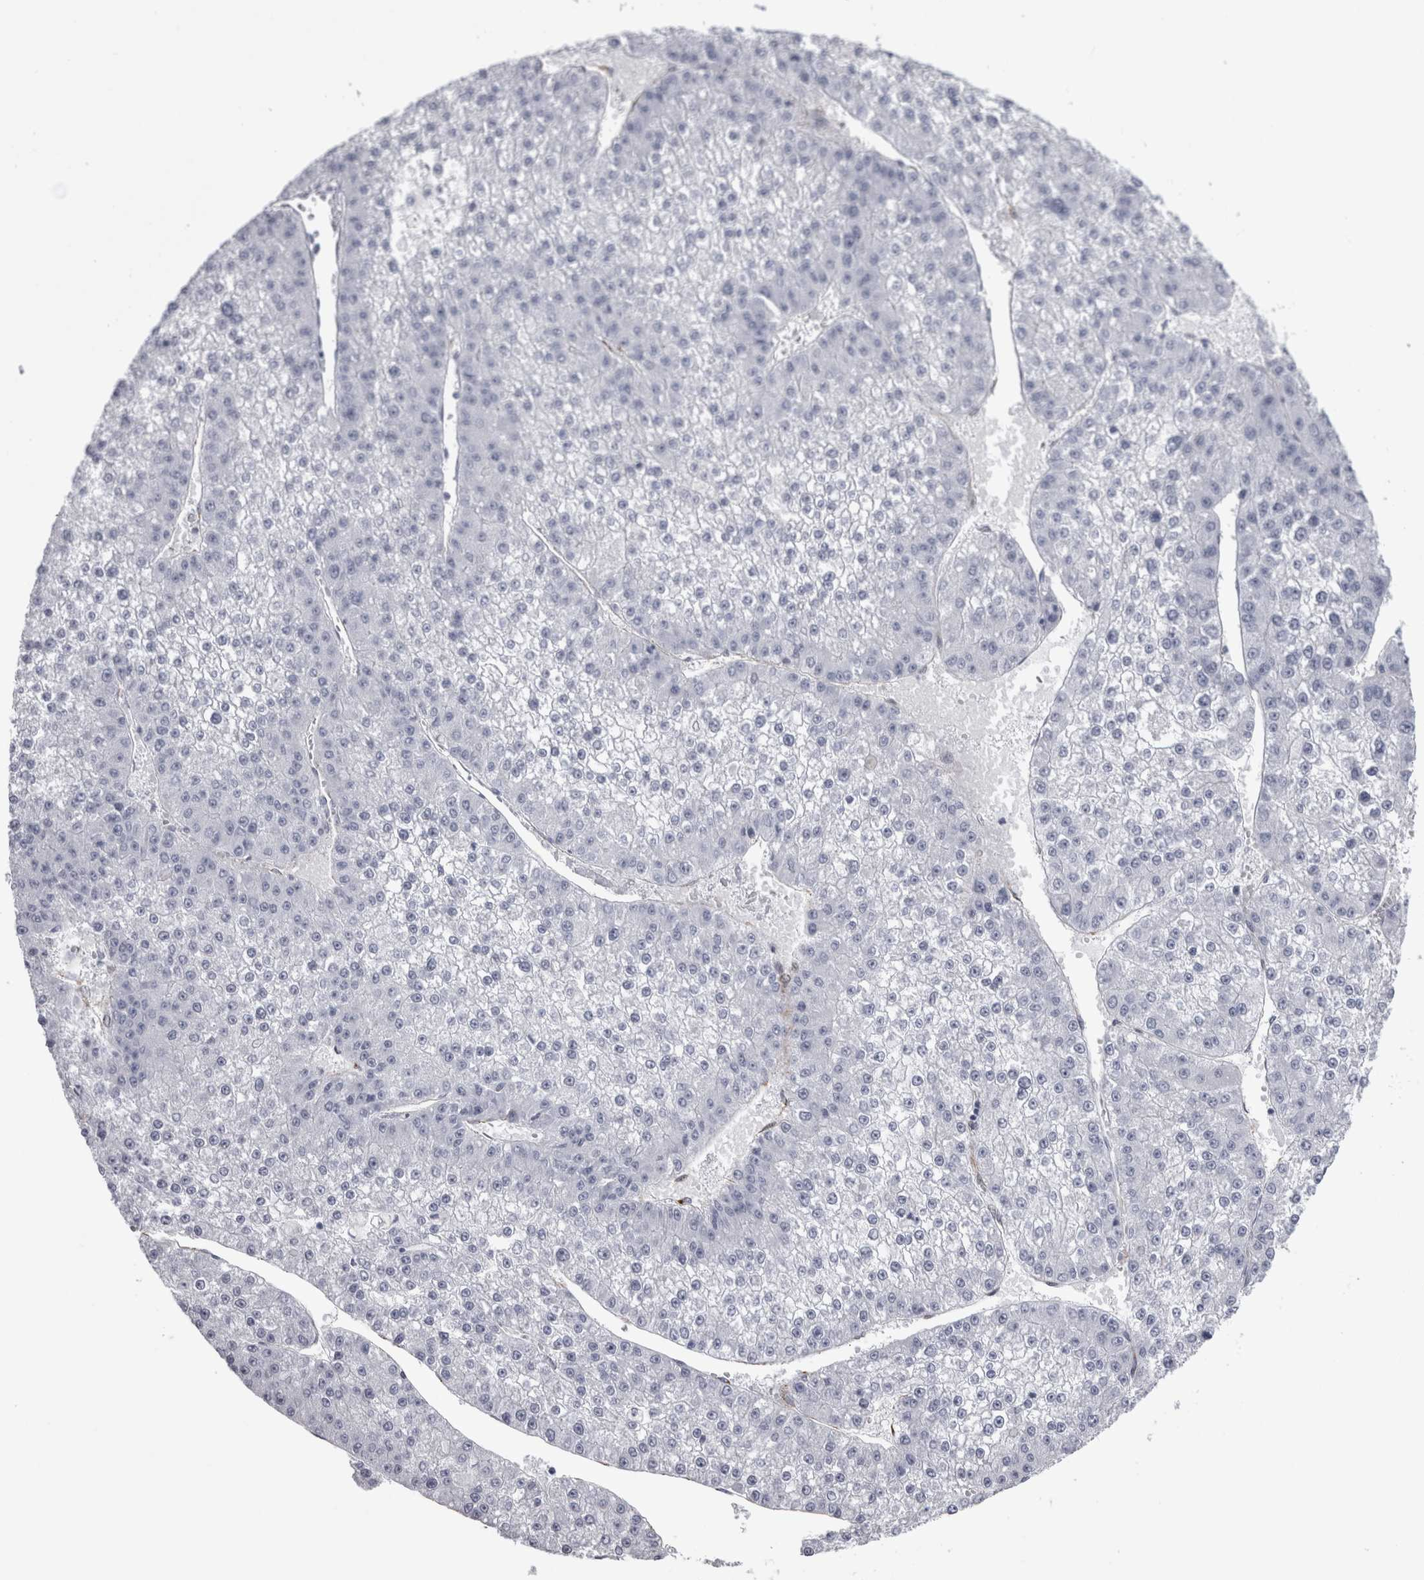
{"staining": {"intensity": "negative", "quantity": "none", "location": "none"}, "tissue": "liver cancer", "cell_type": "Tumor cells", "image_type": "cancer", "snomed": [{"axis": "morphology", "description": "Carcinoma, Hepatocellular, NOS"}, {"axis": "topography", "description": "Liver"}], "caption": "DAB immunohistochemical staining of liver cancer reveals no significant staining in tumor cells. (DAB (3,3'-diaminobenzidine) immunohistochemistry visualized using brightfield microscopy, high magnification).", "gene": "ACOT7", "patient": {"sex": "female", "age": 73}}